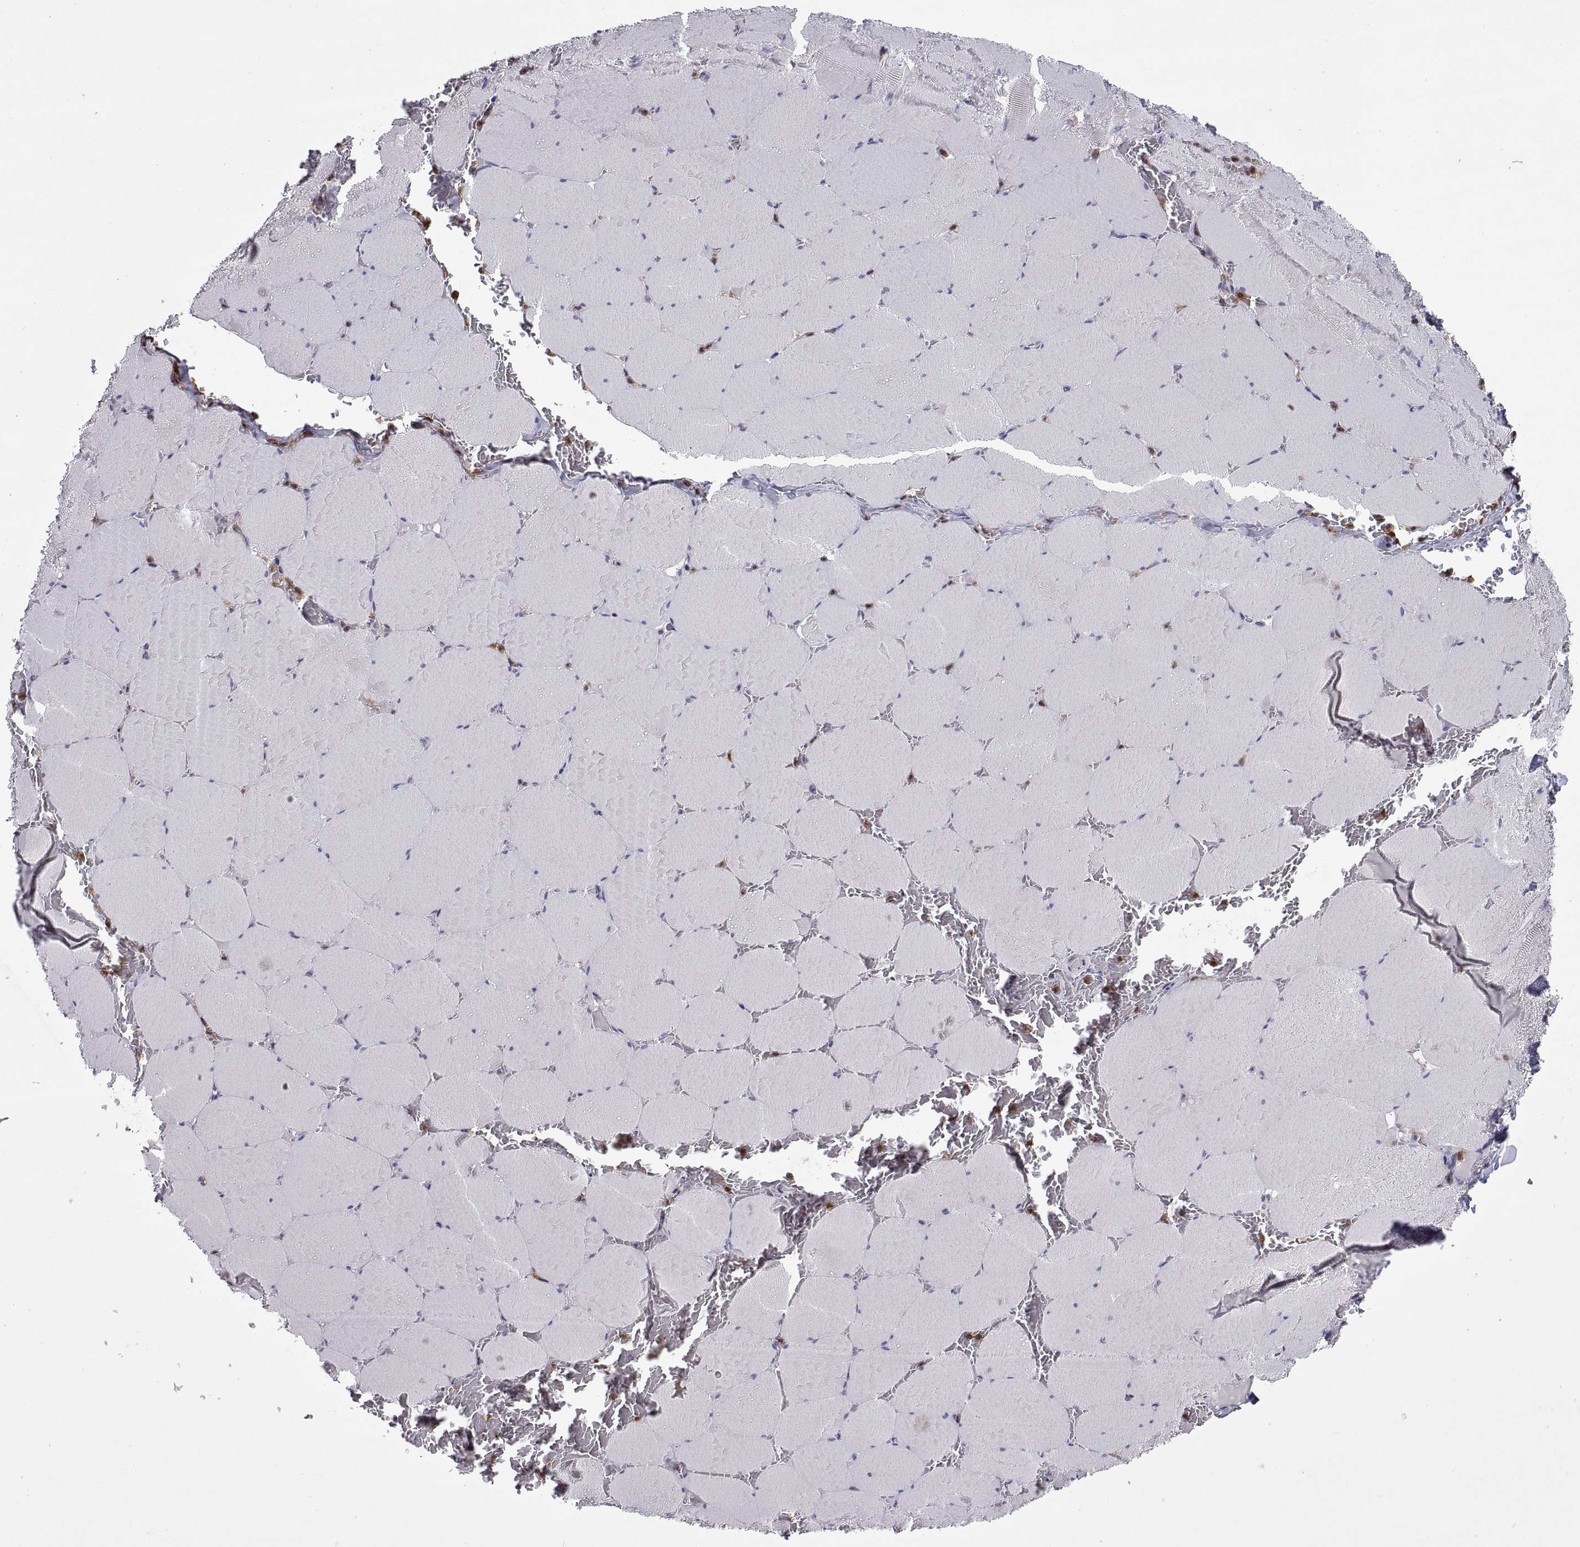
{"staining": {"intensity": "negative", "quantity": "none", "location": "none"}, "tissue": "skeletal muscle", "cell_type": "Myocytes", "image_type": "normal", "snomed": [{"axis": "morphology", "description": "Normal tissue, NOS"}, {"axis": "morphology", "description": "Malignant melanoma, Metastatic site"}, {"axis": "topography", "description": "Skeletal muscle"}], "caption": "Immunohistochemistry micrograph of benign skeletal muscle stained for a protein (brown), which shows no positivity in myocytes.", "gene": "DOK3", "patient": {"sex": "male", "age": 50}}